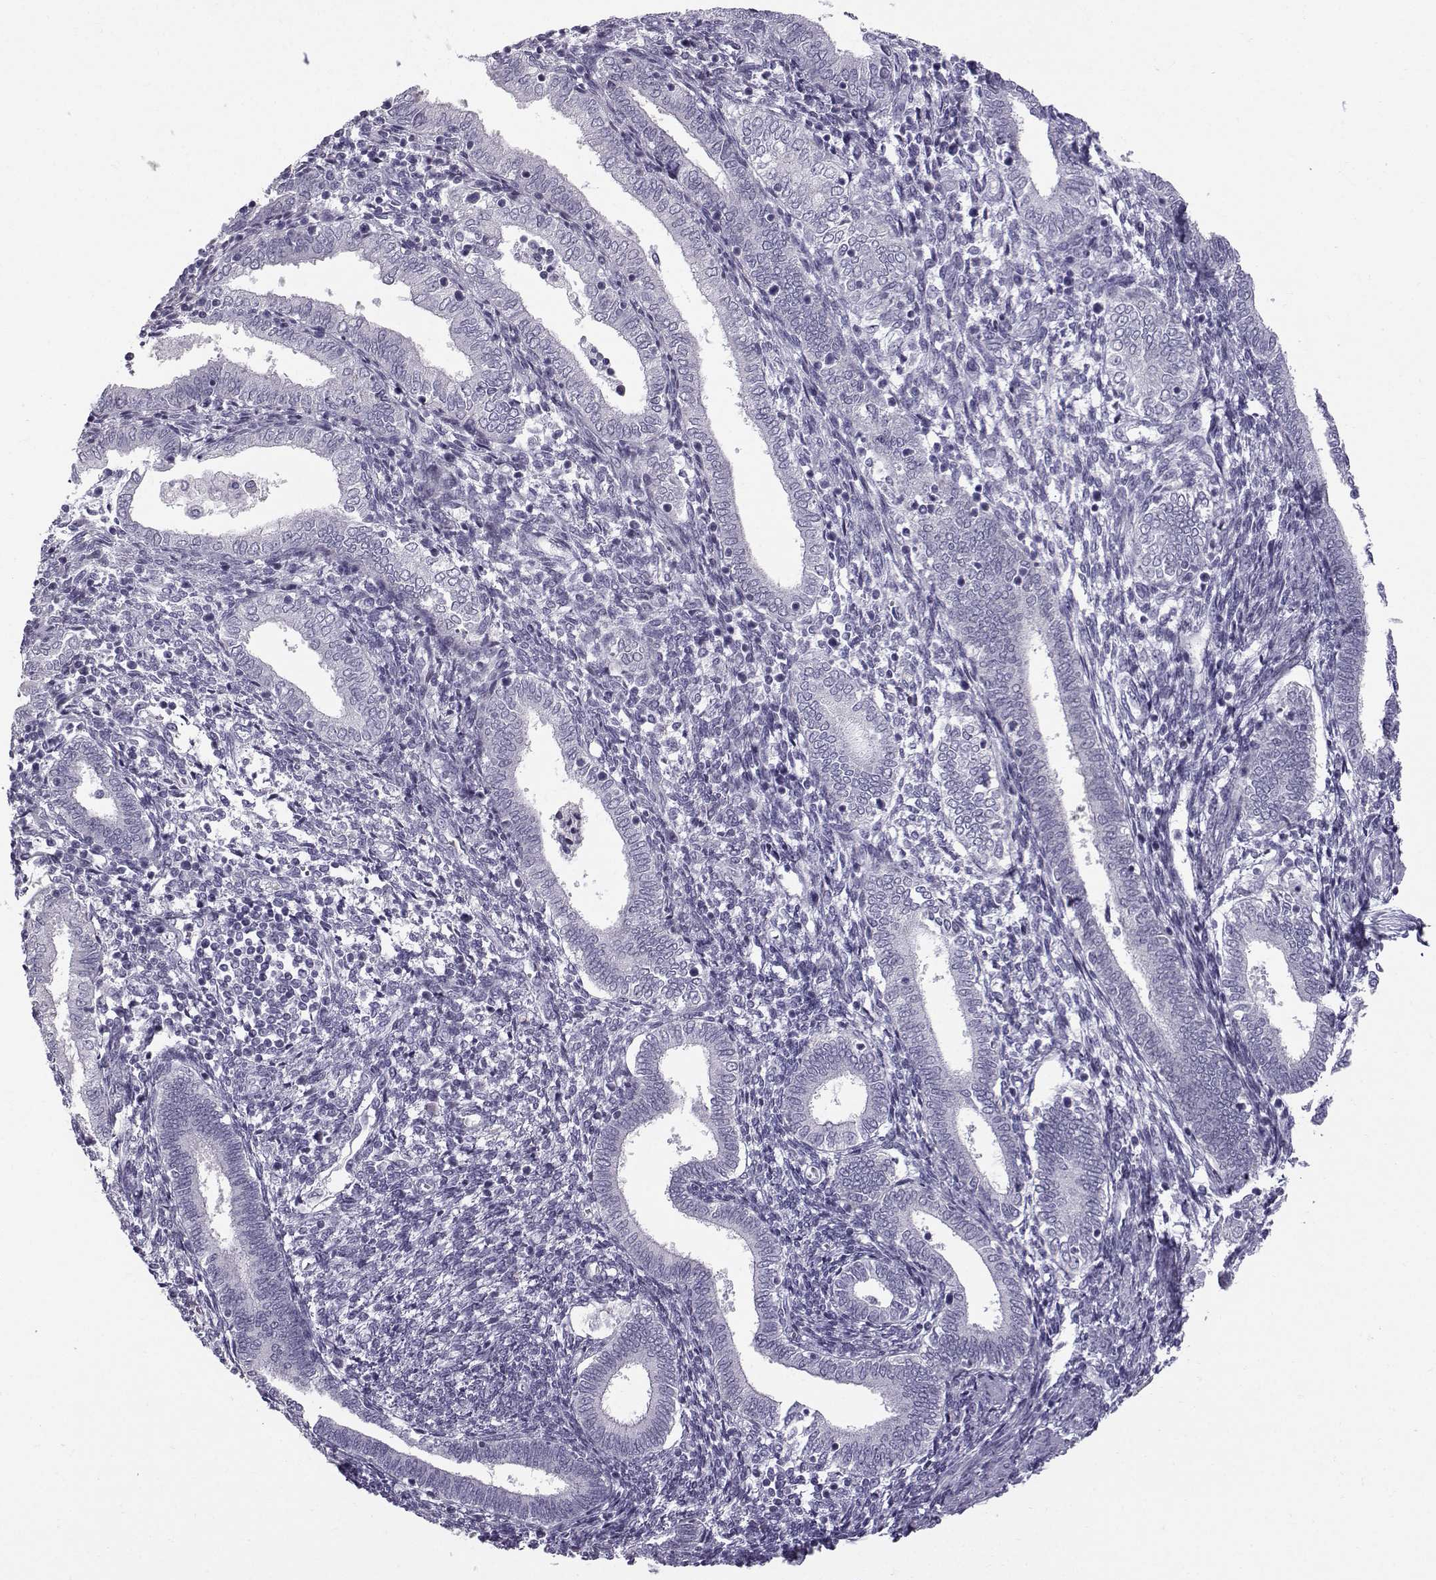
{"staining": {"intensity": "negative", "quantity": "none", "location": "none"}, "tissue": "endometrium", "cell_type": "Cells in endometrial stroma", "image_type": "normal", "snomed": [{"axis": "morphology", "description": "Normal tissue, NOS"}, {"axis": "topography", "description": "Endometrium"}], "caption": "The histopathology image demonstrates no staining of cells in endometrial stroma in unremarkable endometrium. The staining was performed using DAB to visualize the protein expression in brown, while the nuclei were stained in blue with hematoxylin (Magnification: 20x).", "gene": "DMRT3", "patient": {"sex": "female", "age": 42}}